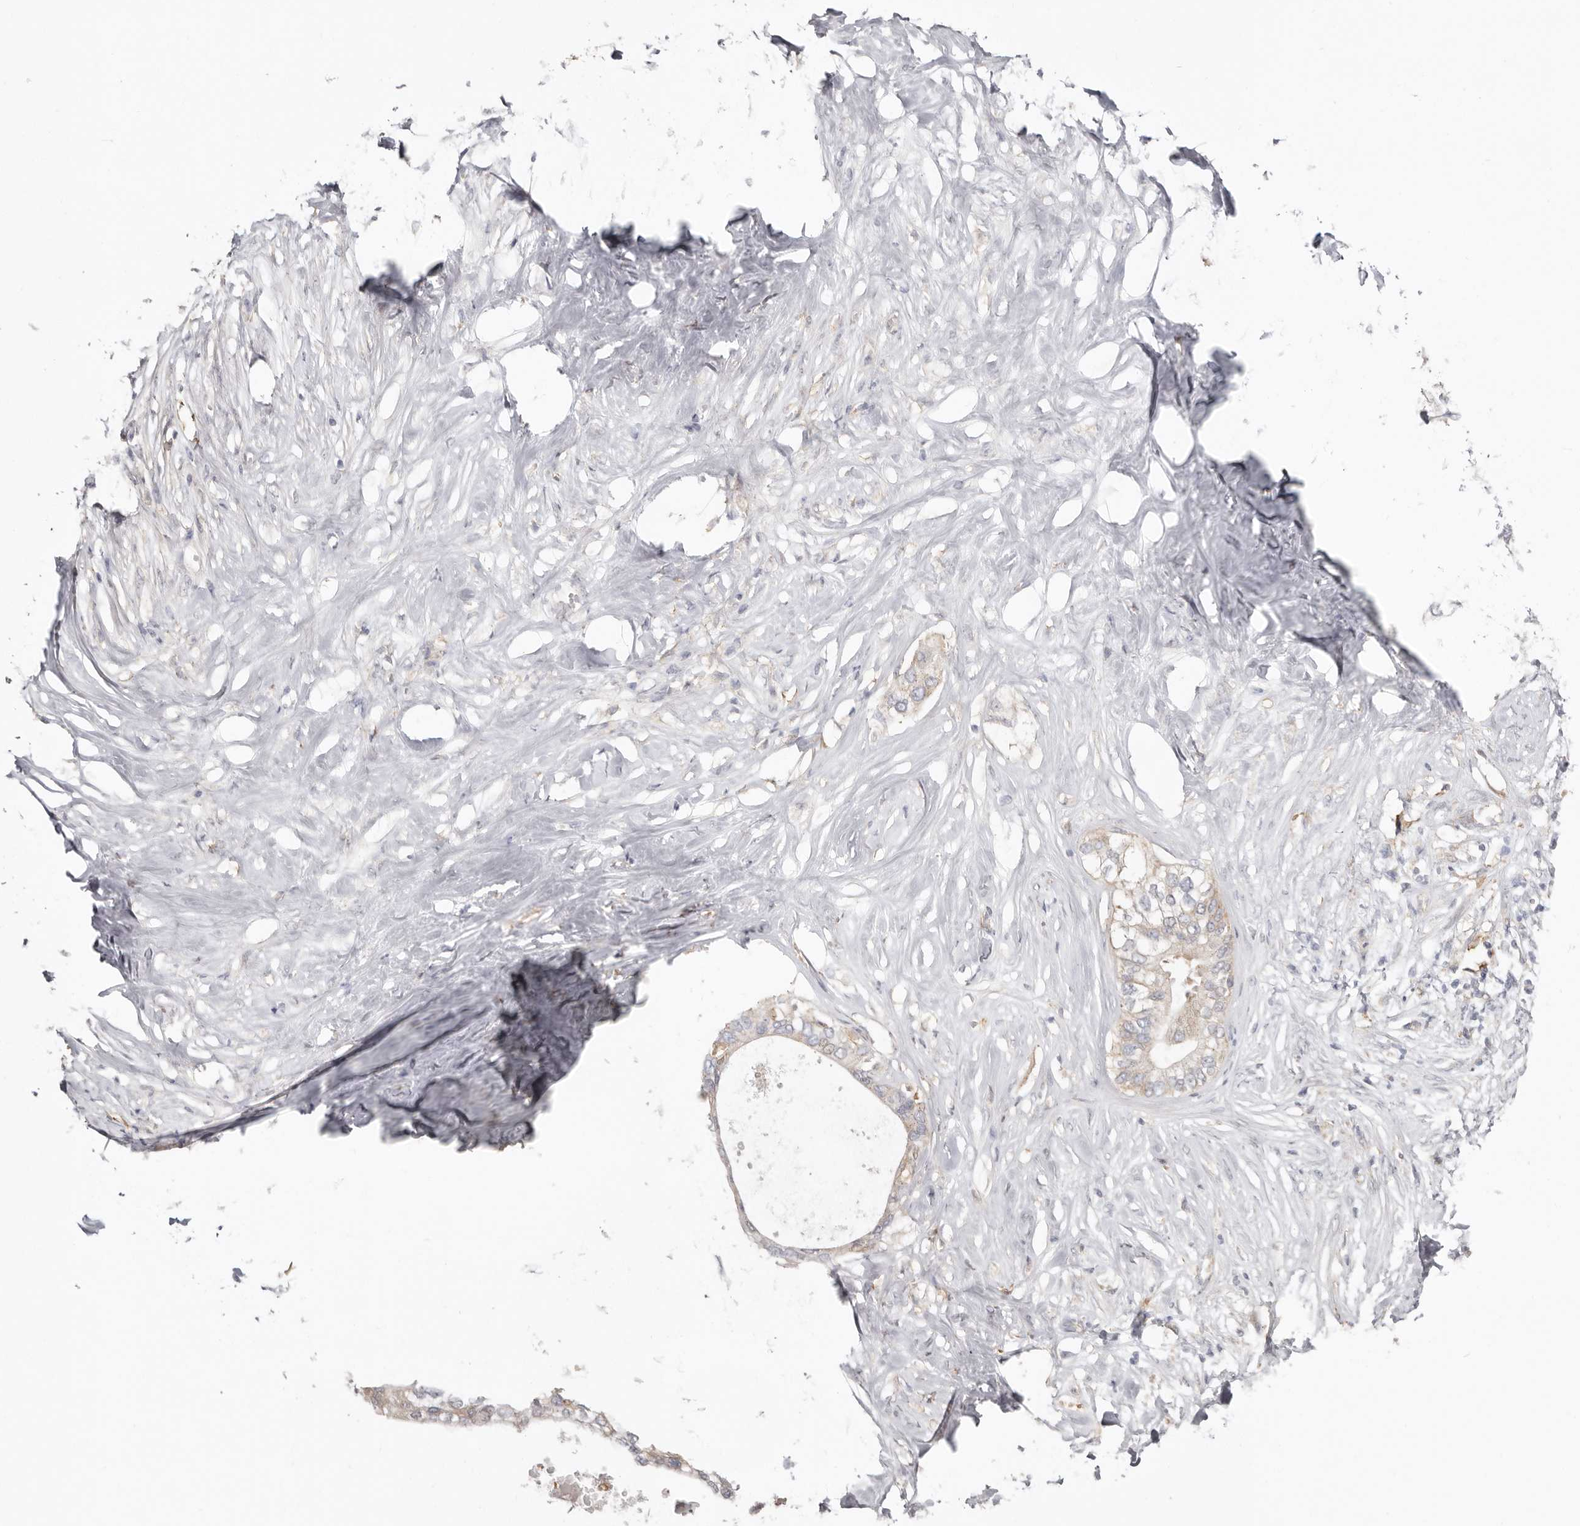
{"staining": {"intensity": "weak", "quantity": "<25%", "location": "cytoplasmic/membranous"}, "tissue": "pancreatic cancer", "cell_type": "Tumor cells", "image_type": "cancer", "snomed": [{"axis": "morphology", "description": "Normal tissue, NOS"}, {"axis": "morphology", "description": "Adenocarcinoma, NOS"}, {"axis": "topography", "description": "Pancreas"}, {"axis": "topography", "description": "Peripheral nerve tissue"}], "caption": "A histopathology image of adenocarcinoma (pancreatic) stained for a protein displays no brown staining in tumor cells. Brightfield microscopy of IHC stained with DAB (brown) and hematoxylin (blue), captured at high magnification.", "gene": "MSRB2", "patient": {"sex": "male", "age": 59}}